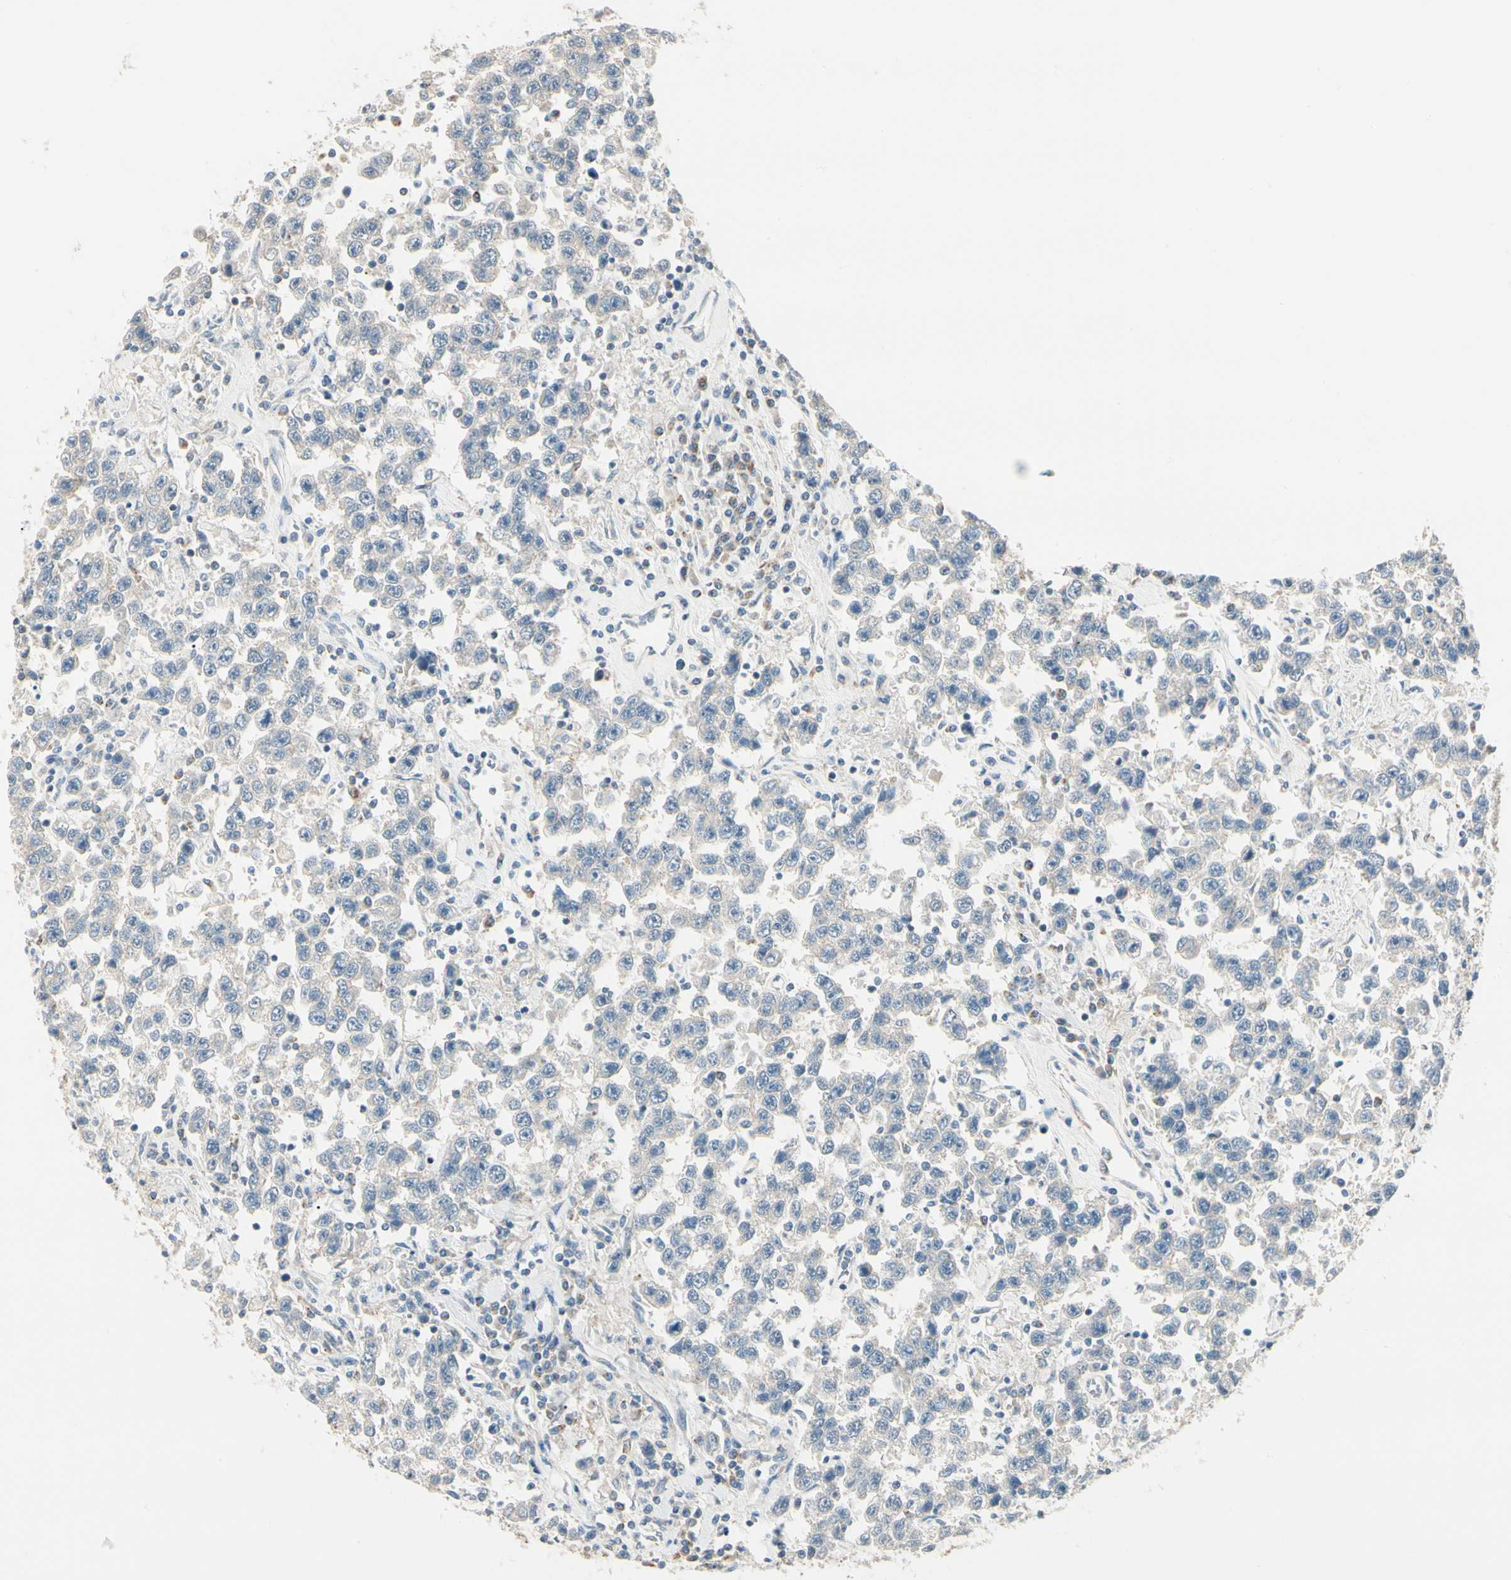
{"staining": {"intensity": "negative", "quantity": "none", "location": "none"}, "tissue": "testis cancer", "cell_type": "Tumor cells", "image_type": "cancer", "snomed": [{"axis": "morphology", "description": "Seminoma, NOS"}, {"axis": "topography", "description": "Testis"}], "caption": "Human seminoma (testis) stained for a protein using immunohistochemistry (IHC) demonstrates no expression in tumor cells.", "gene": "DUSP12", "patient": {"sex": "male", "age": 41}}